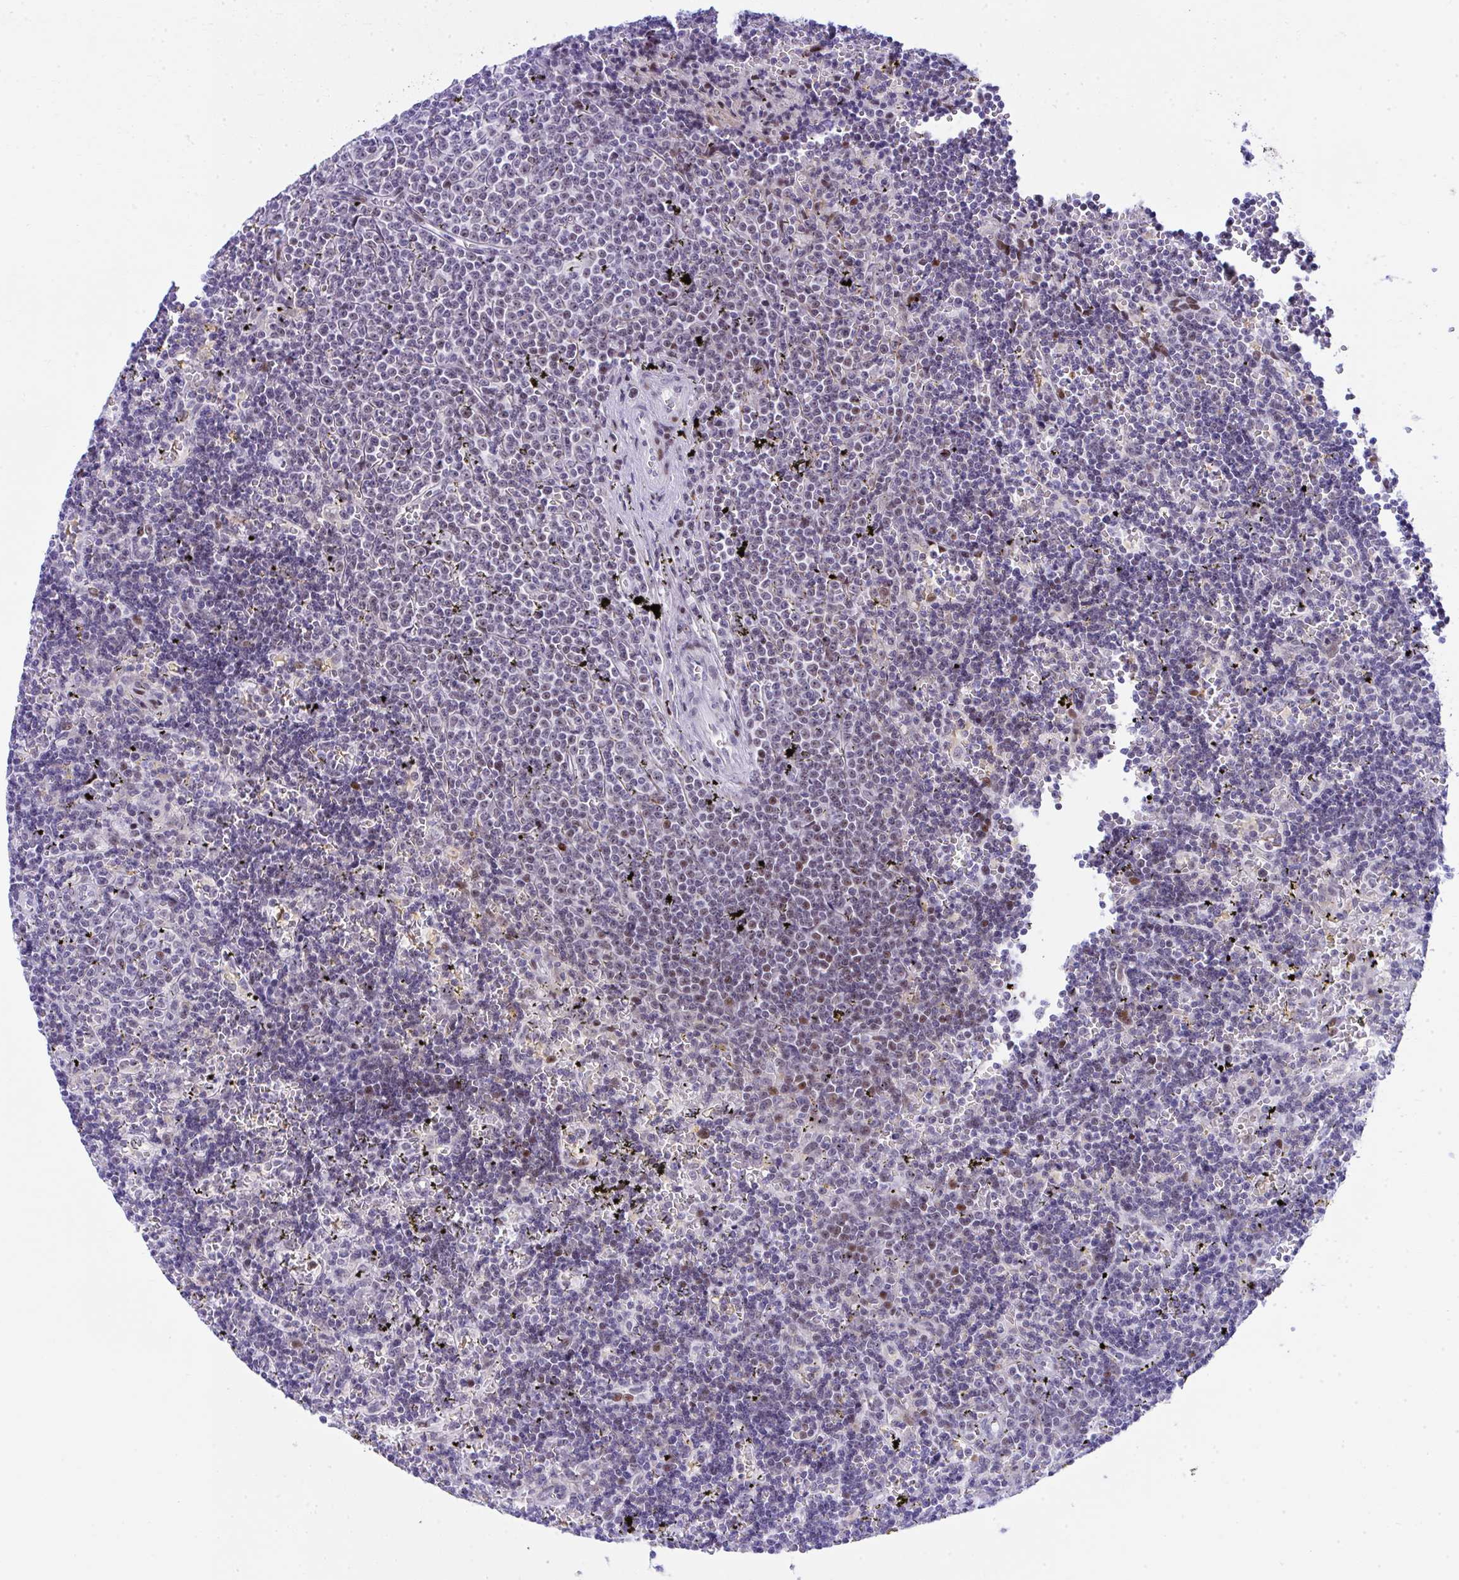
{"staining": {"intensity": "weak", "quantity": "25%-75%", "location": "nuclear"}, "tissue": "lymphoma", "cell_type": "Tumor cells", "image_type": "cancer", "snomed": [{"axis": "morphology", "description": "Malignant lymphoma, non-Hodgkin's type, Low grade"}, {"axis": "topography", "description": "Spleen"}], "caption": "Brown immunohistochemical staining in malignant lymphoma, non-Hodgkin's type (low-grade) displays weak nuclear expression in approximately 25%-75% of tumor cells.", "gene": "GLDN", "patient": {"sex": "male", "age": 60}}